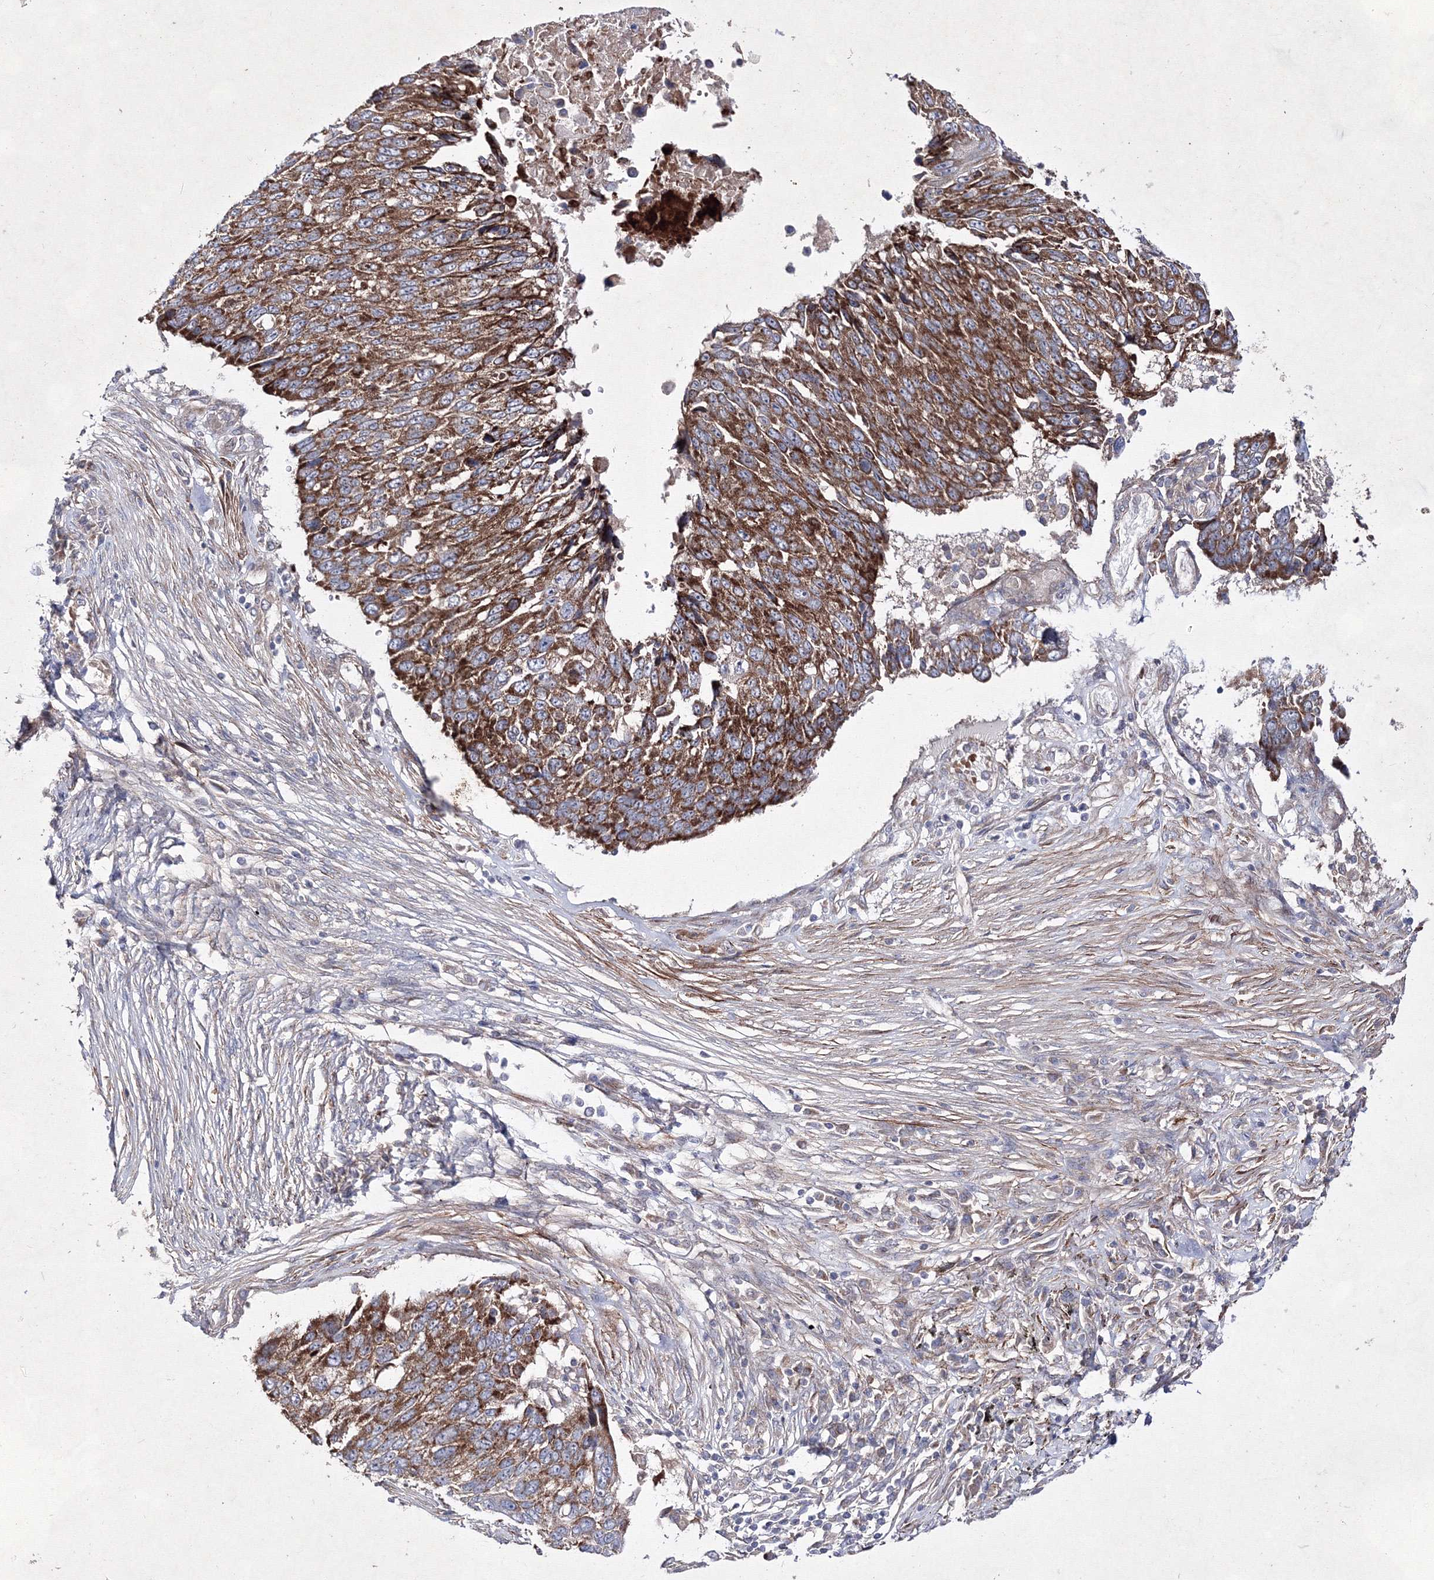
{"staining": {"intensity": "strong", "quantity": ">75%", "location": "cytoplasmic/membranous"}, "tissue": "lung cancer", "cell_type": "Tumor cells", "image_type": "cancer", "snomed": [{"axis": "morphology", "description": "Squamous cell carcinoma, NOS"}, {"axis": "topography", "description": "Lung"}], "caption": "A brown stain labels strong cytoplasmic/membranous expression of a protein in human lung cancer (squamous cell carcinoma) tumor cells. Using DAB (3,3'-diaminobenzidine) (brown) and hematoxylin (blue) stains, captured at high magnification using brightfield microscopy.", "gene": "GFM1", "patient": {"sex": "male", "age": 66}}